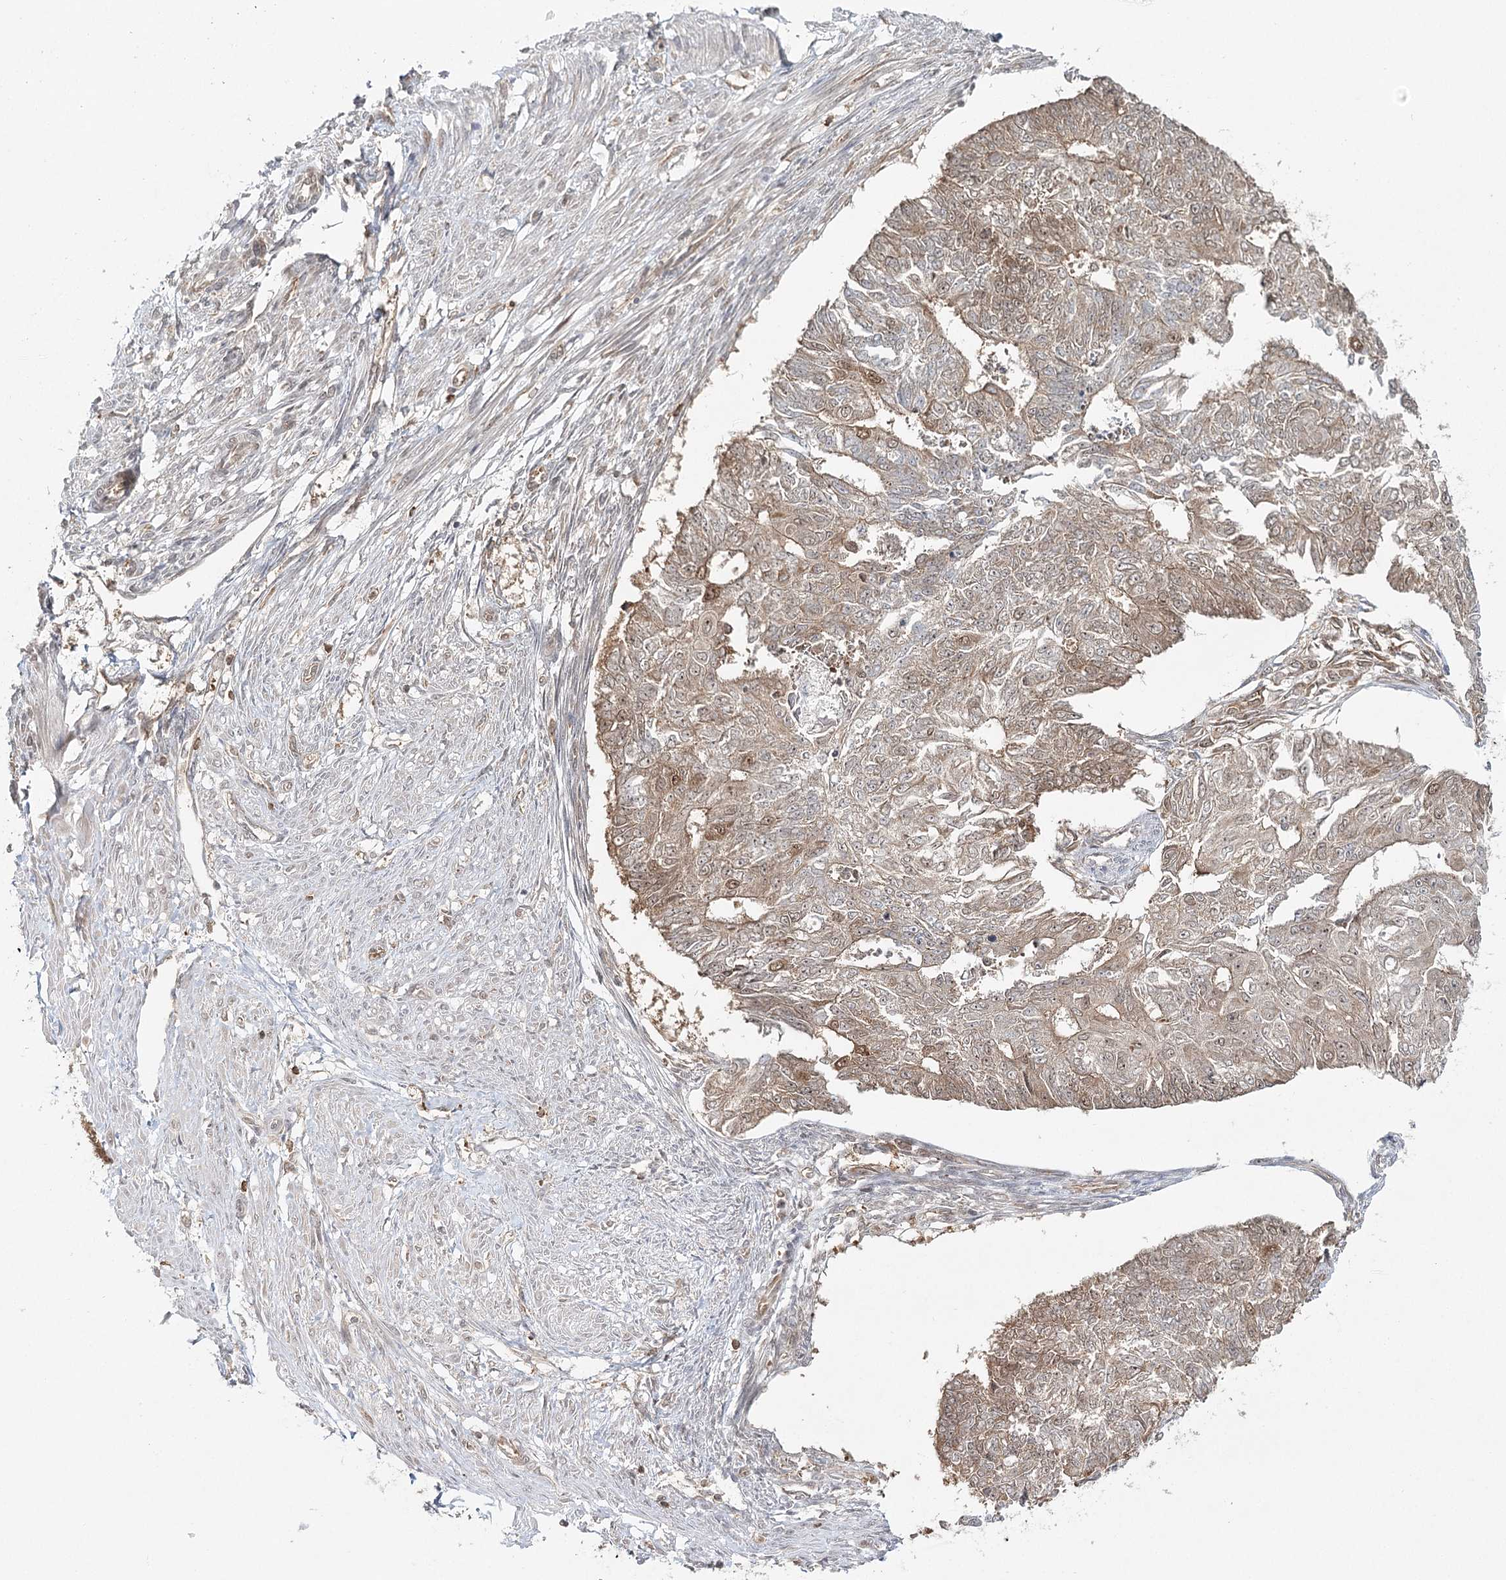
{"staining": {"intensity": "moderate", "quantity": "25%-75%", "location": "cytoplasmic/membranous,nuclear"}, "tissue": "endometrial cancer", "cell_type": "Tumor cells", "image_type": "cancer", "snomed": [{"axis": "morphology", "description": "Adenocarcinoma, NOS"}, {"axis": "topography", "description": "Endometrium"}], "caption": "Immunohistochemistry (IHC) histopathology image of human adenocarcinoma (endometrial) stained for a protein (brown), which displays medium levels of moderate cytoplasmic/membranous and nuclear positivity in about 25%-75% of tumor cells.", "gene": "FAM120B", "patient": {"sex": "female", "age": 32}}